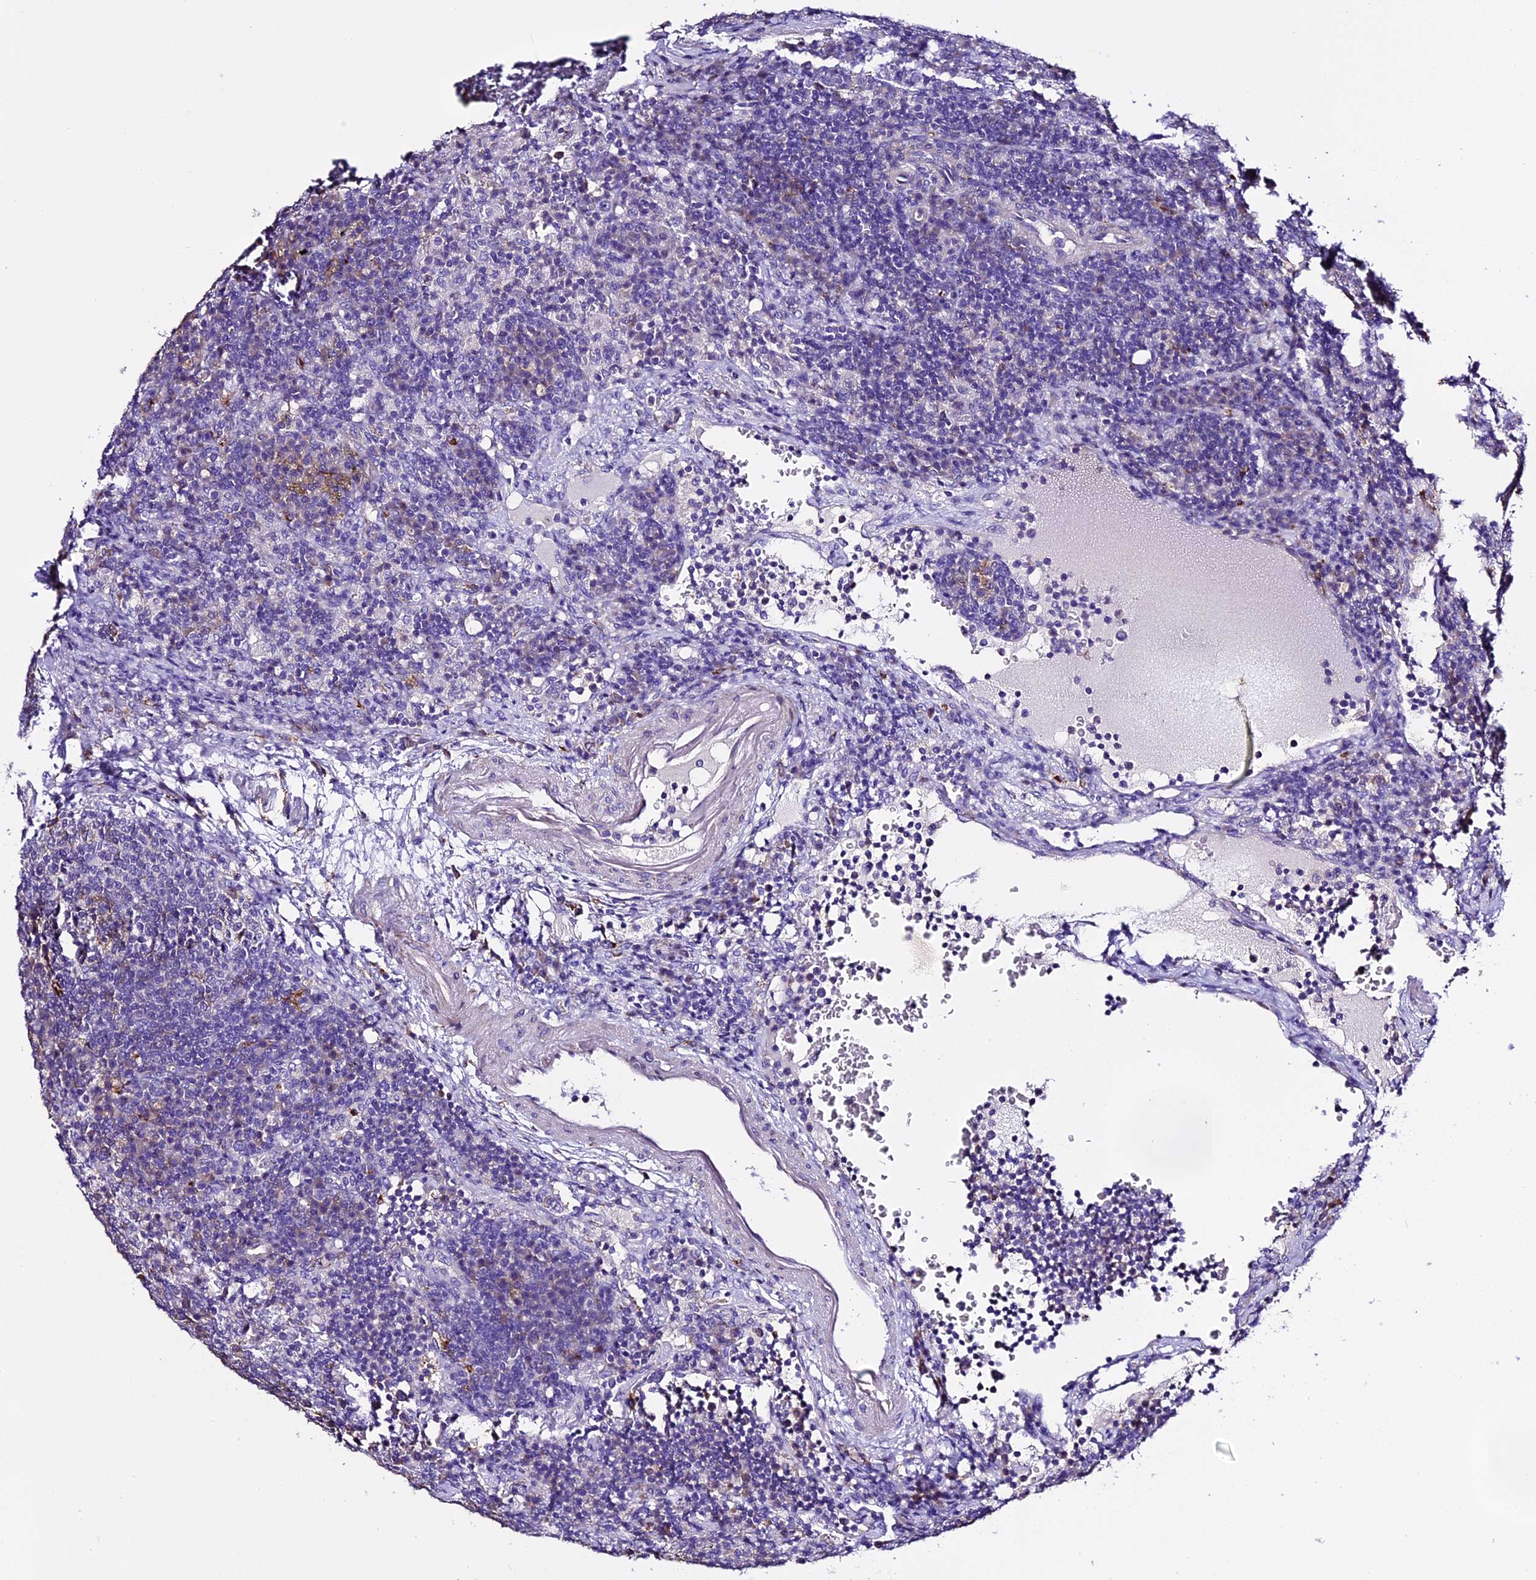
{"staining": {"intensity": "weak", "quantity": "25%-75%", "location": "cytoplasmic/membranous"}, "tissue": "lymph node", "cell_type": "Germinal center cells", "image_type": "normal", "snomed": [{"axis": "morphology", "description": "Normal tissue, NOS"}, {"axis": "topography", "description": "Lymph node"}], "caption": "Protein staining reveals weak cytoplasmic/membranous staining in approximately 25%-75% of germinal center cells in benign lymph node.", "gene": "NOD2", "patient": {"sex": "female", "age": 70}}